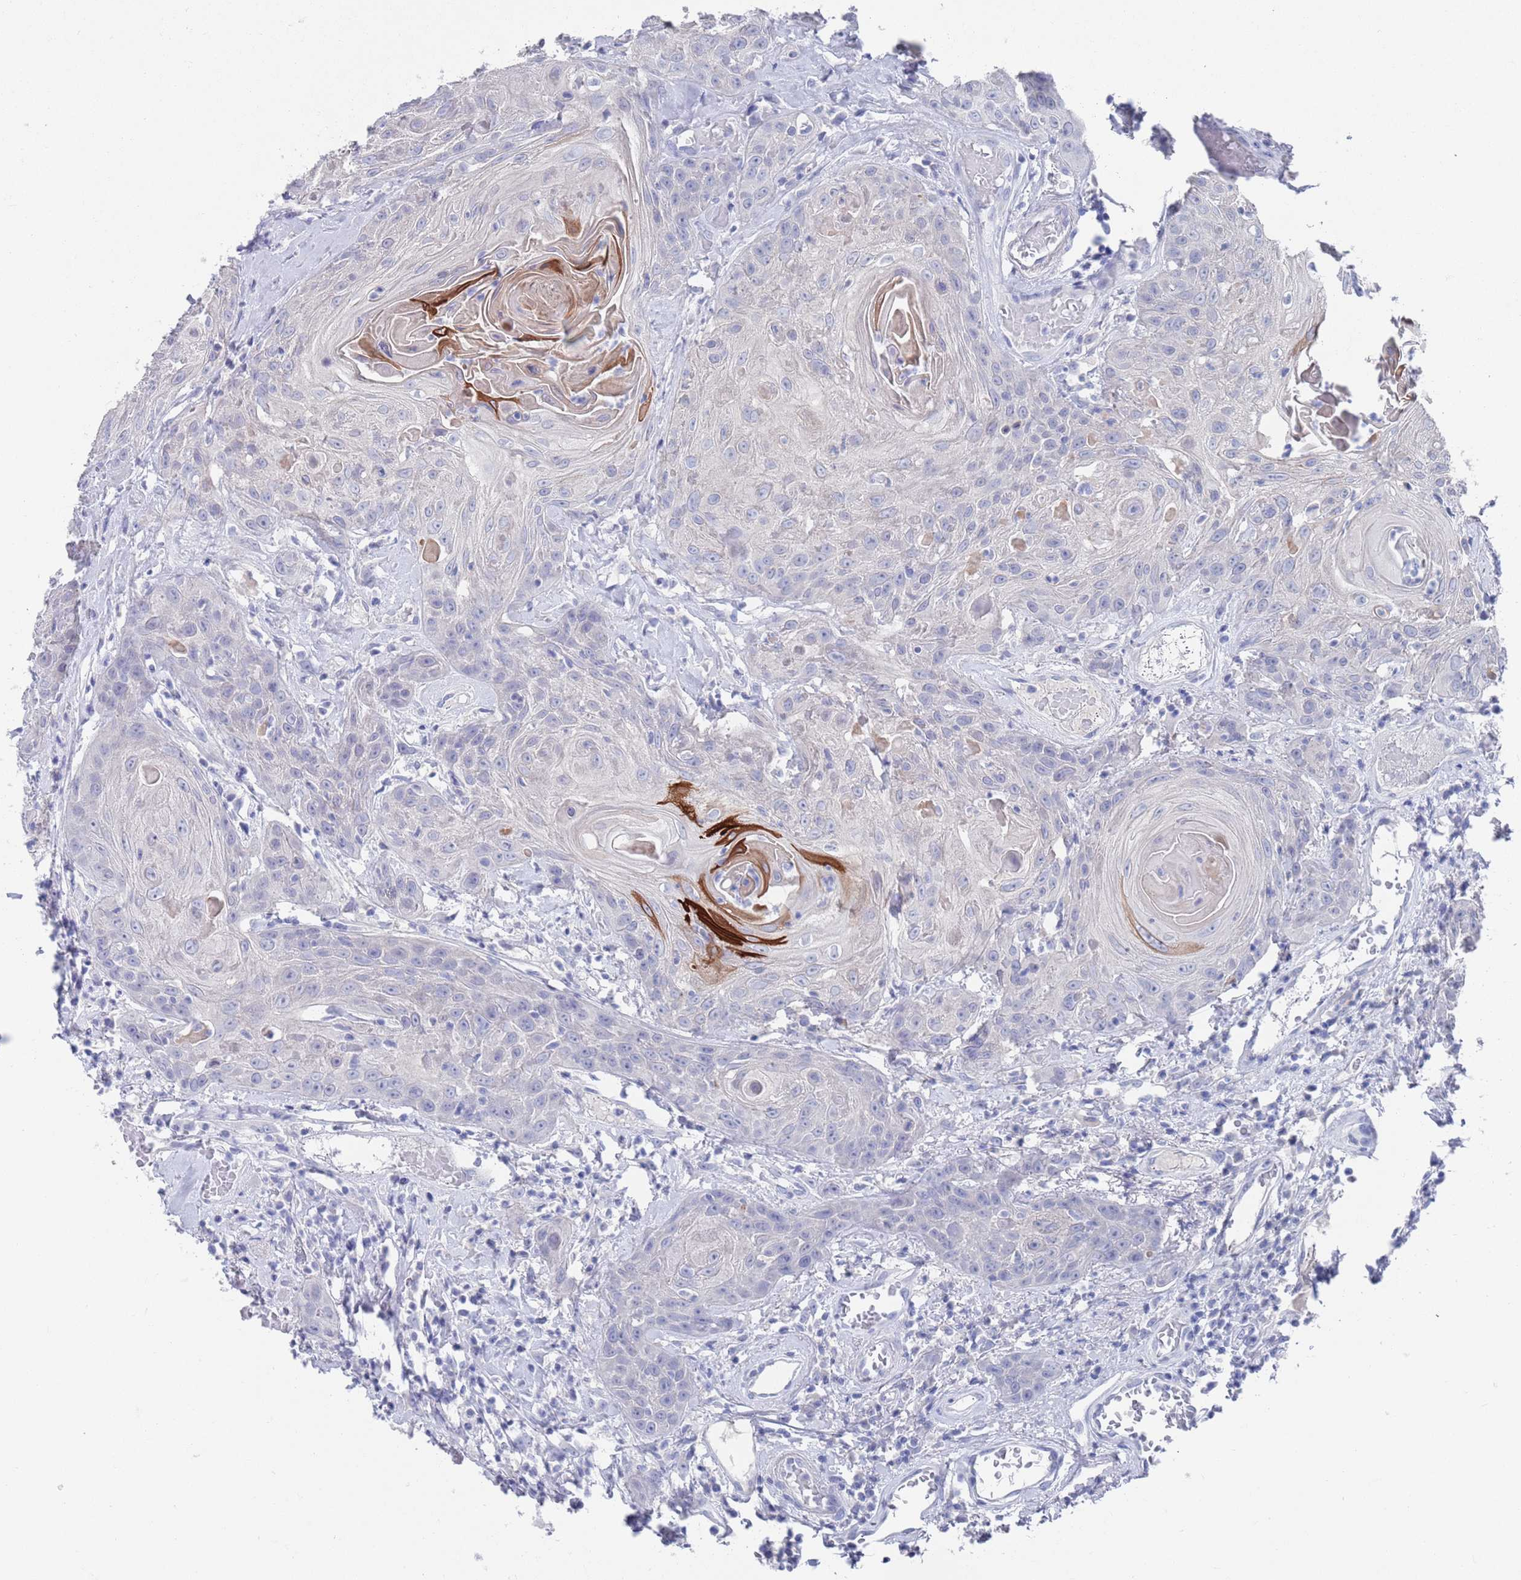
{"staining": {"intensity": "strong", "quantity": "<25%", "location": "cytoplasmic/membranous"}, "tissue": "head and neck cancer", "cell_type": "Tumor cells", "image_type": "cancer", "snomed": [{"axis": "morphology", "description": "Squamous cell carcinoma, NOS"}, {"axis": "topography", "description": "Head-Neck"}], "caption": "This is an image of immunohistochemistry (IHC) staining of squamous cell carcinoma (head and neck), which shows strong expression in the cytoplasmic/membranous of tumor cells.", "gene": "MTMR2", "patient": {"sex": "female", "age": 59}}